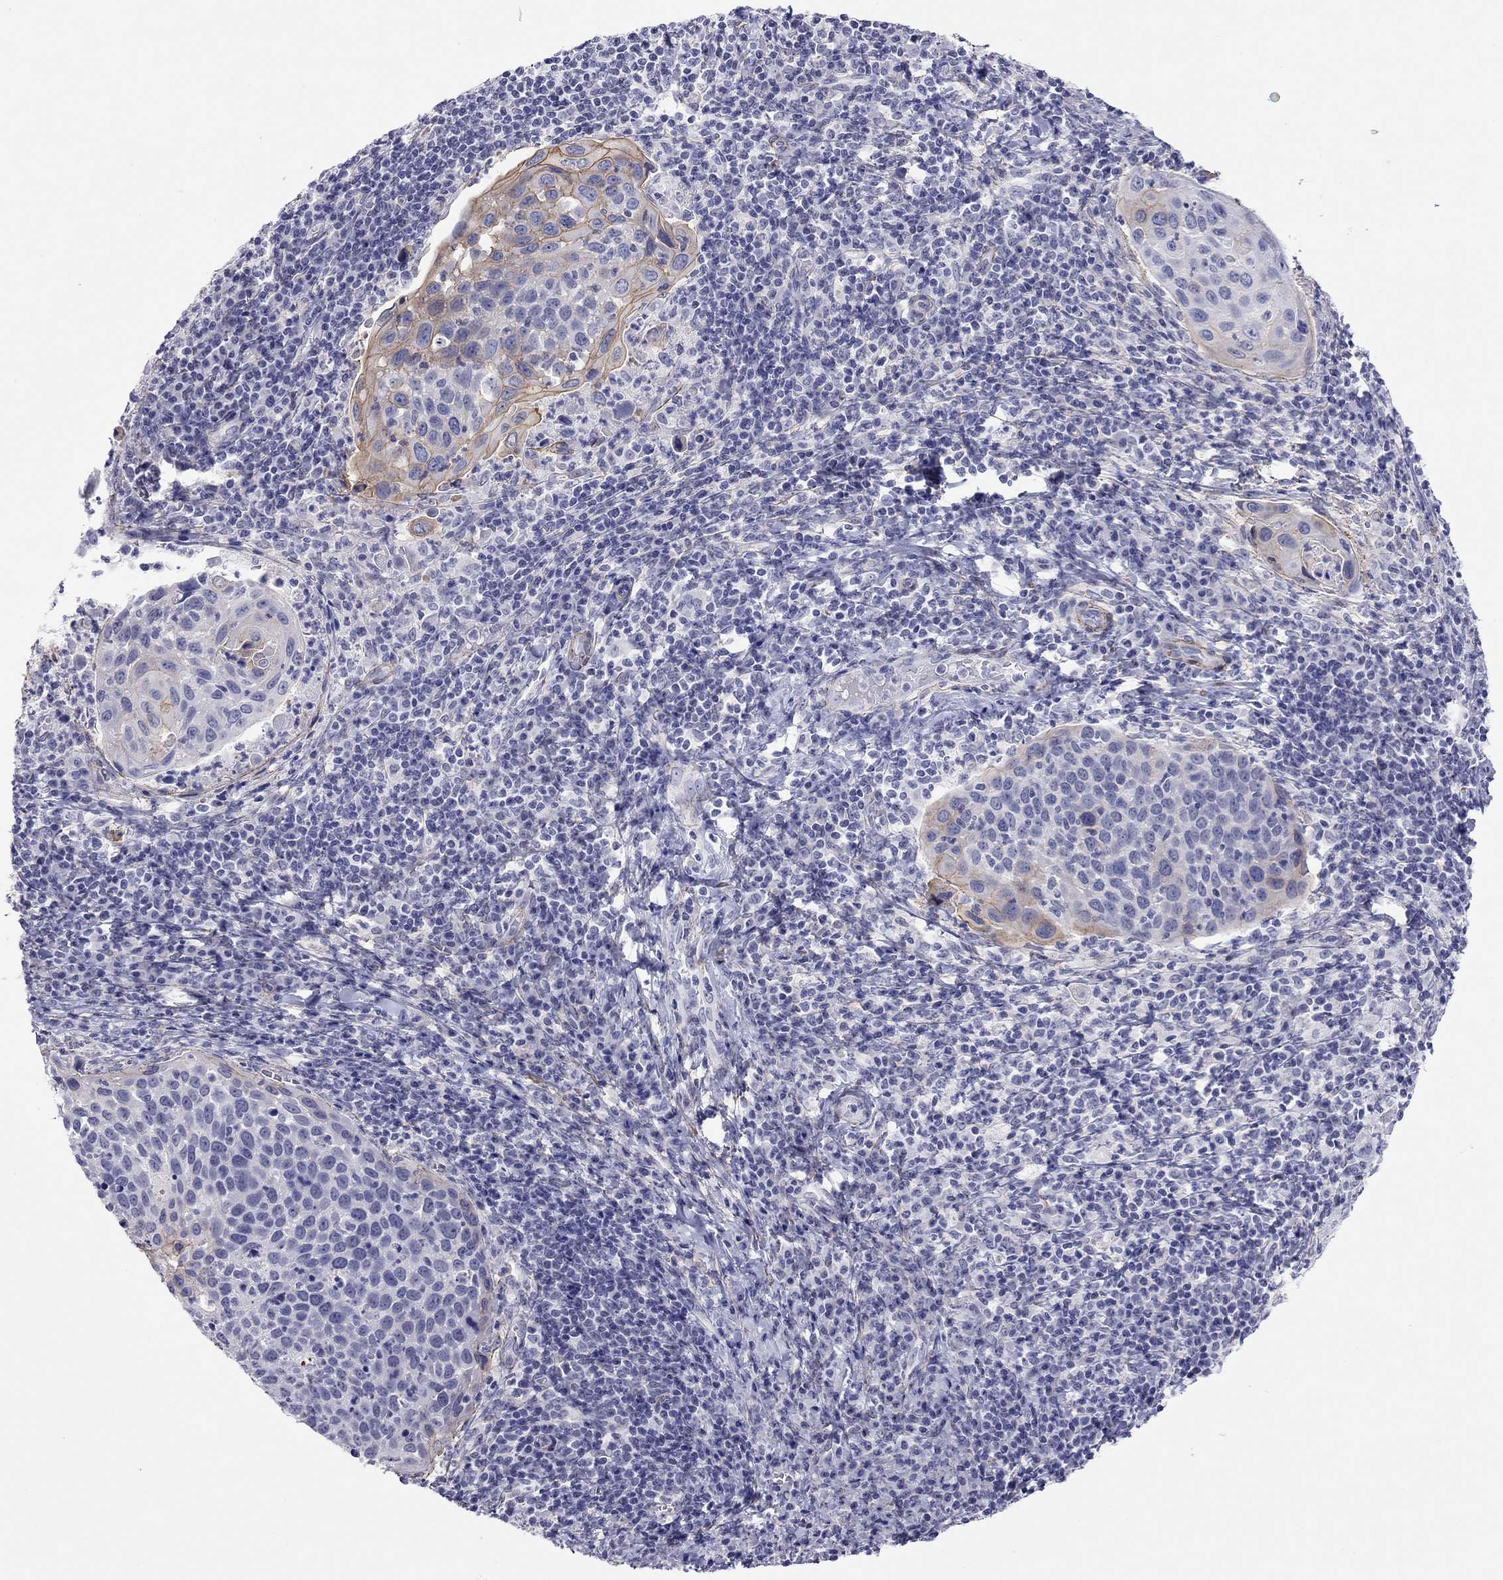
{"staining": {"intensity": "moderate", "quantity": "<25%", "location": "cytoplasmic/membranous"}, "tissue": "cervical cancer", "cell_type": "Tumor cells", "image_type": "cancer", "snomed": [{"axis": "morphology", "description": "Squamous cell carcinoma, NOS"}, {"axis": "topography", "description": "Cervix"}], "caption": "The image reveals a brown stain indicating the presence of a protein in the cytoplasmic/membranous of tumor cells in squamous cell carcinoma (cervical). The protein is shown in brown color, while the nuclei are stained blue.", "gene": "MYMX", "patient": {"sex": "female", "age": 54}}